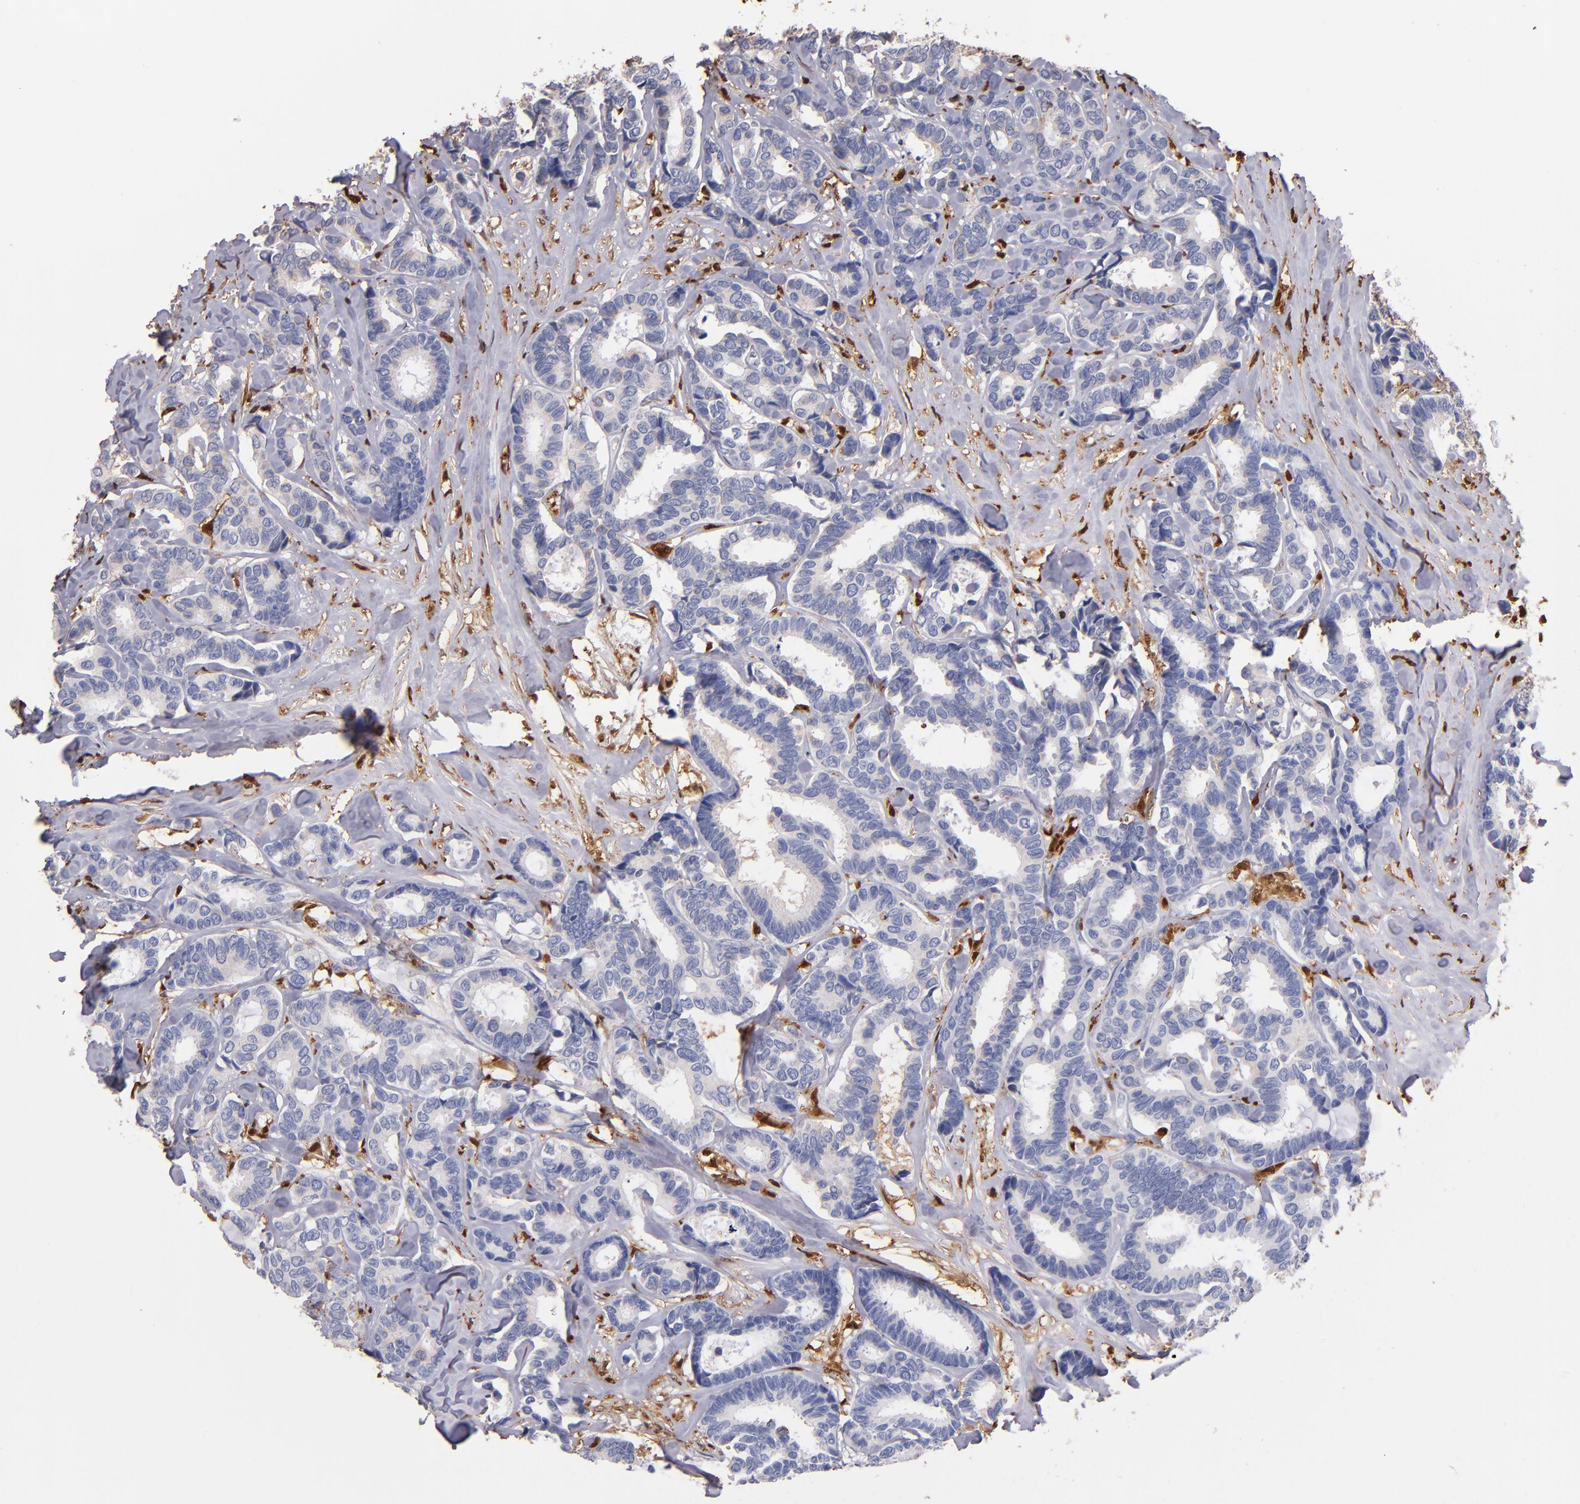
{"staining": {"intensity": "negative", "quantity": "none", "location": "none"}, "tissue": "breast cancer", "cell_type": "Tumor cells", "image_type": "cancer", "snomed": [{"axis": "morphology", "description": "Duct carcinoma"}, {"axis": "topography", "description": "Breast"}], "caption": "Human intraductal carcinoma (breast) stained for a protein using IHC demonstrates no positivity in tumor cells.", "gene": "S100A4", "patient": {"sex": "female", "age": 87}}